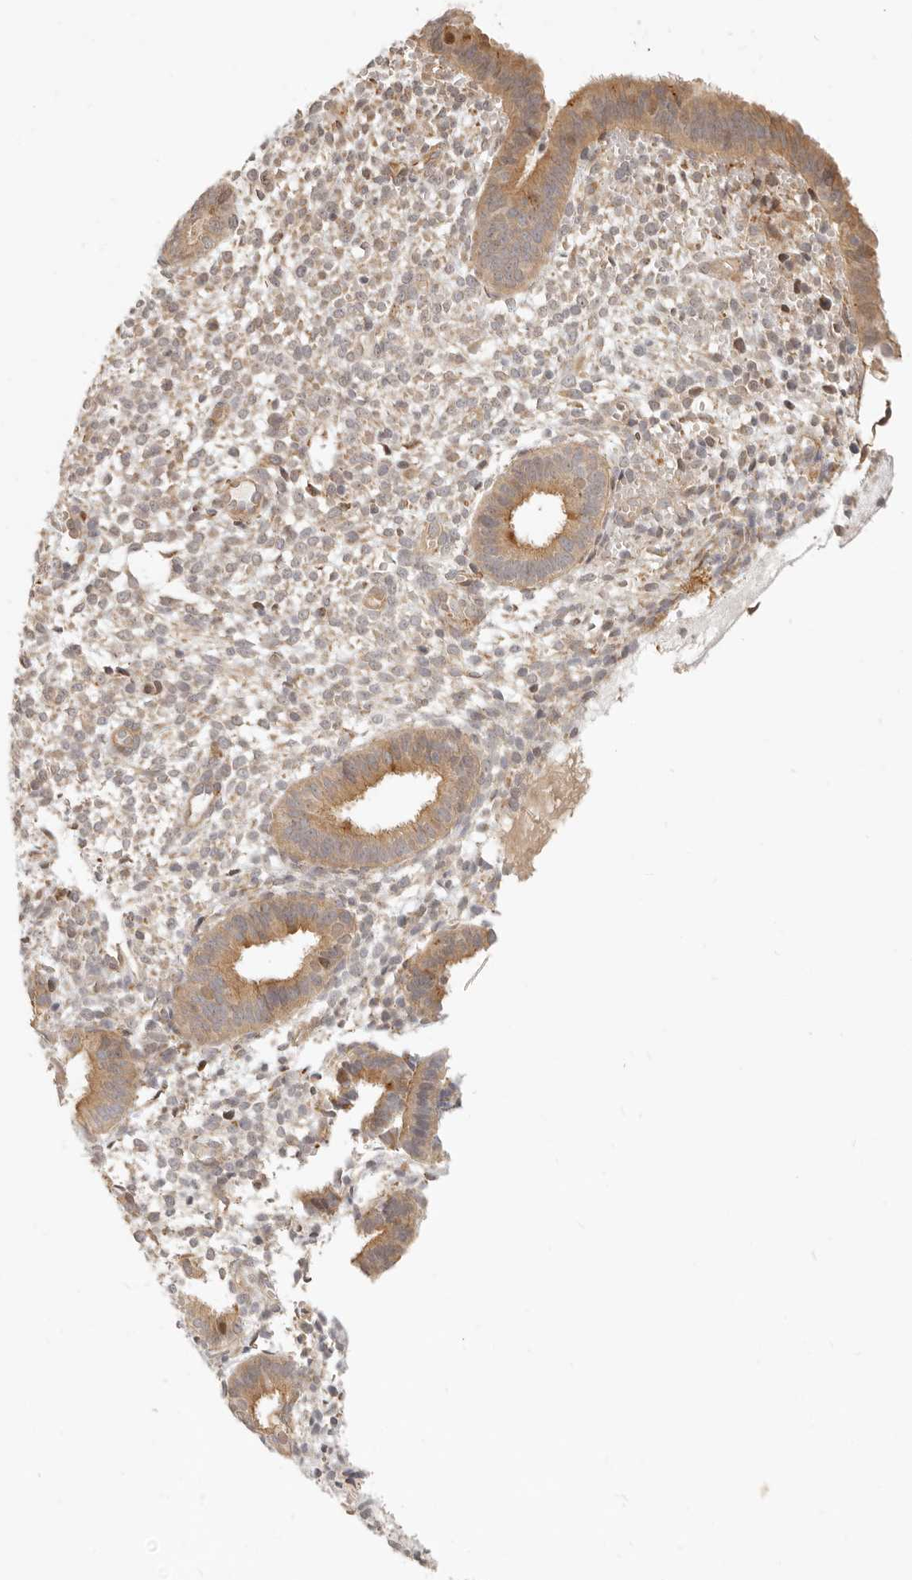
{"staining": {"intensity": "weak", "quantity": "<25%", "location": "cytoplasmic/membranous"}, "tissue": "endometrium", "cell_type": "Cells in endometrial stroma", "image_type": "normal", "snomed": [{"axis": "morphology", "description": "Normal tissue, NOS"}, {"axis": "topography", "description": "Endometrium"}], "caption": "Cells in endometrial stroma show no significant positivity in unremarkable endometrium.", "gene": "TUFT1", "patient": {"sex": "female", "age": 46}}